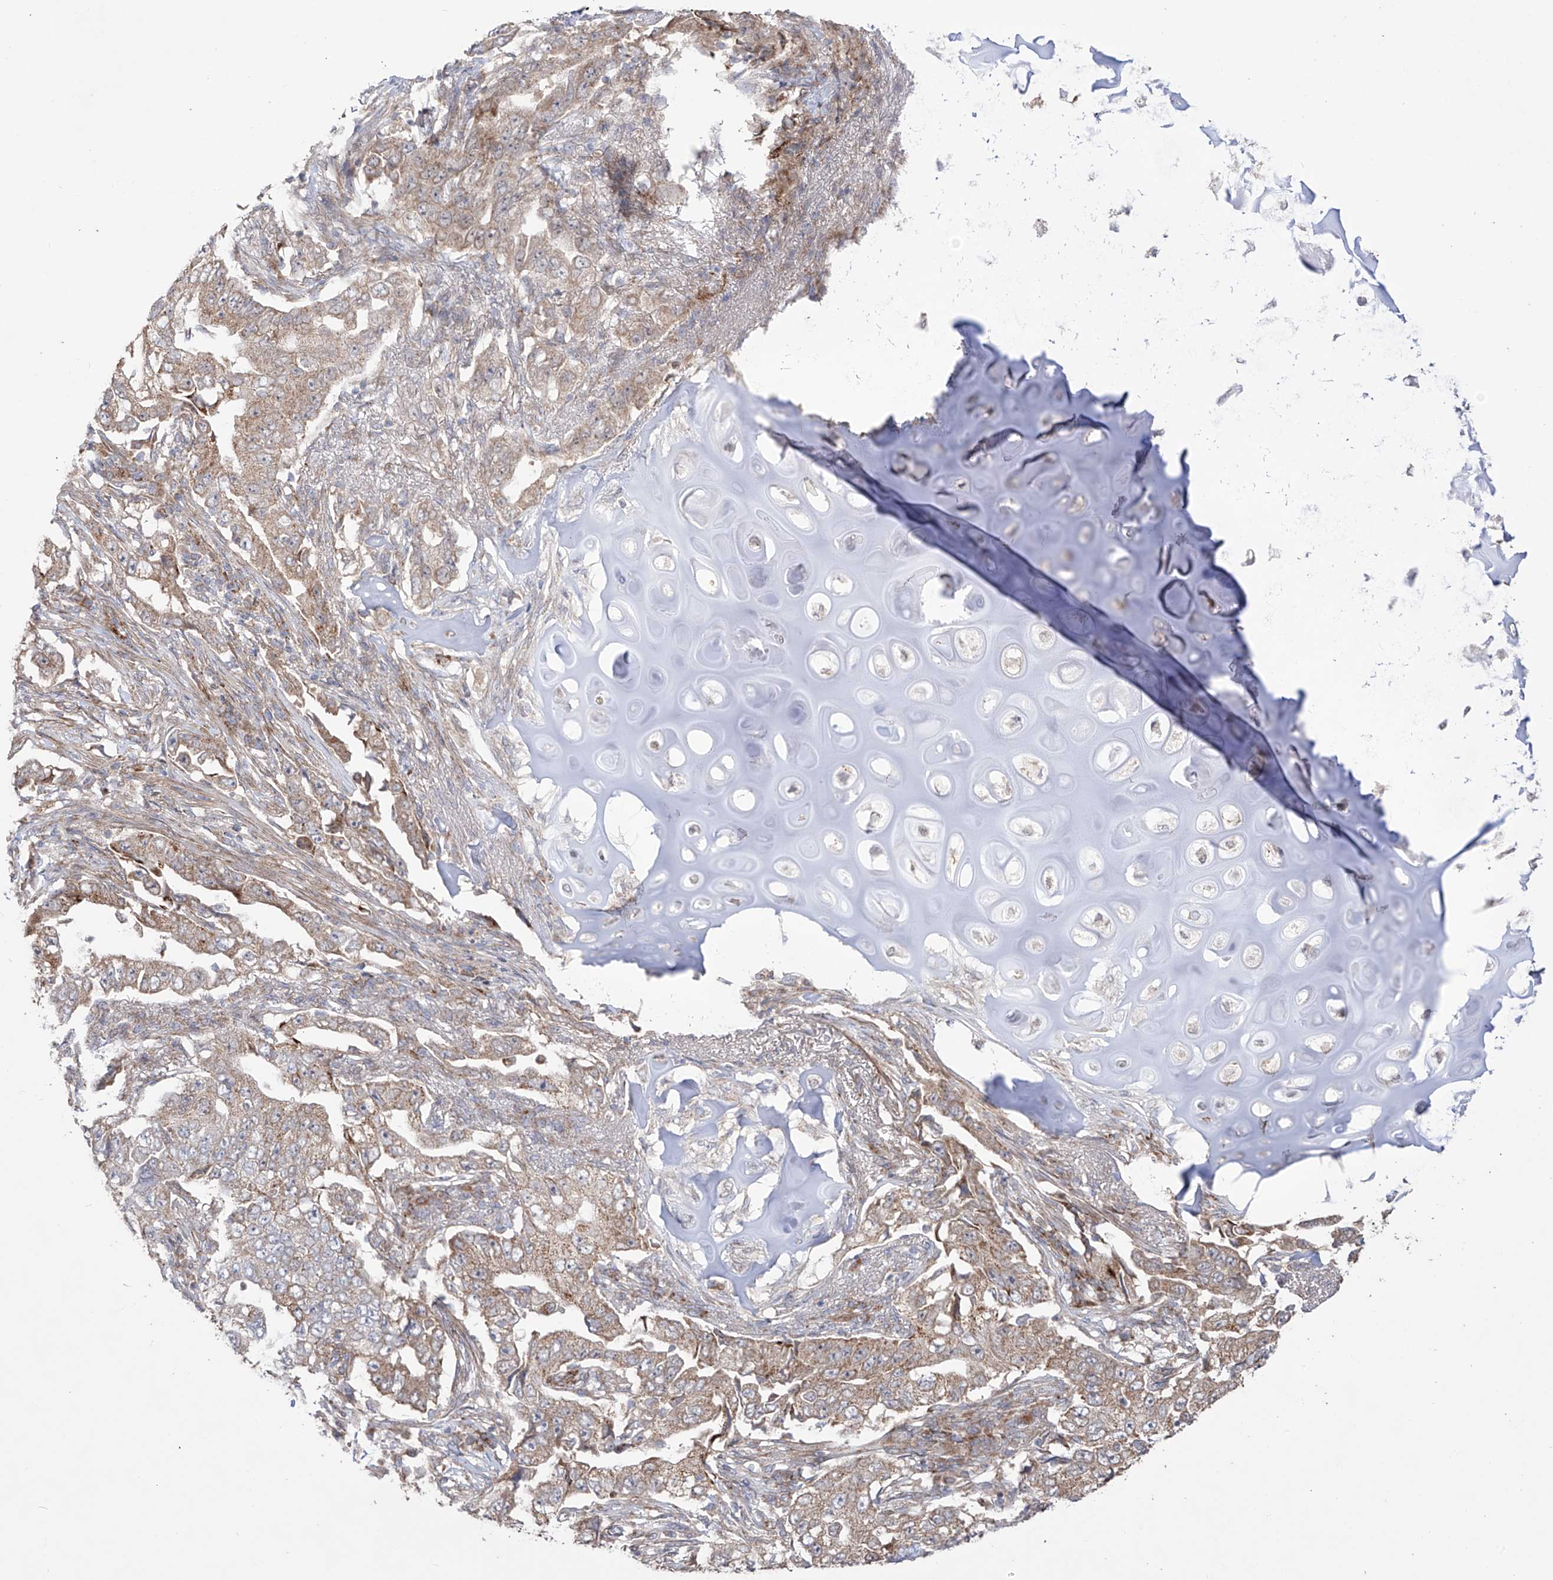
{"staining": {"intensity": "weak", "quantity": ">75%", "location": "cytoplasmic/membranous"}, "tissue": "lung cancer", "cell_type": "Tumor cells", "image_type": "cancer", "snomed": [{"axis": "morphology", "description": "Adenocarcinoma, NOS"}, {"axis": "topography", "description": "Lung"}], "caption": "Human lung cancer (adenocarcinoma) stained with a brown dye shows weak cytoplasmic/membranous positive positivity in approximately >75% of tumor cells.", "gene": "YKT6", "patient": {"sex": "female", "age": 51}}